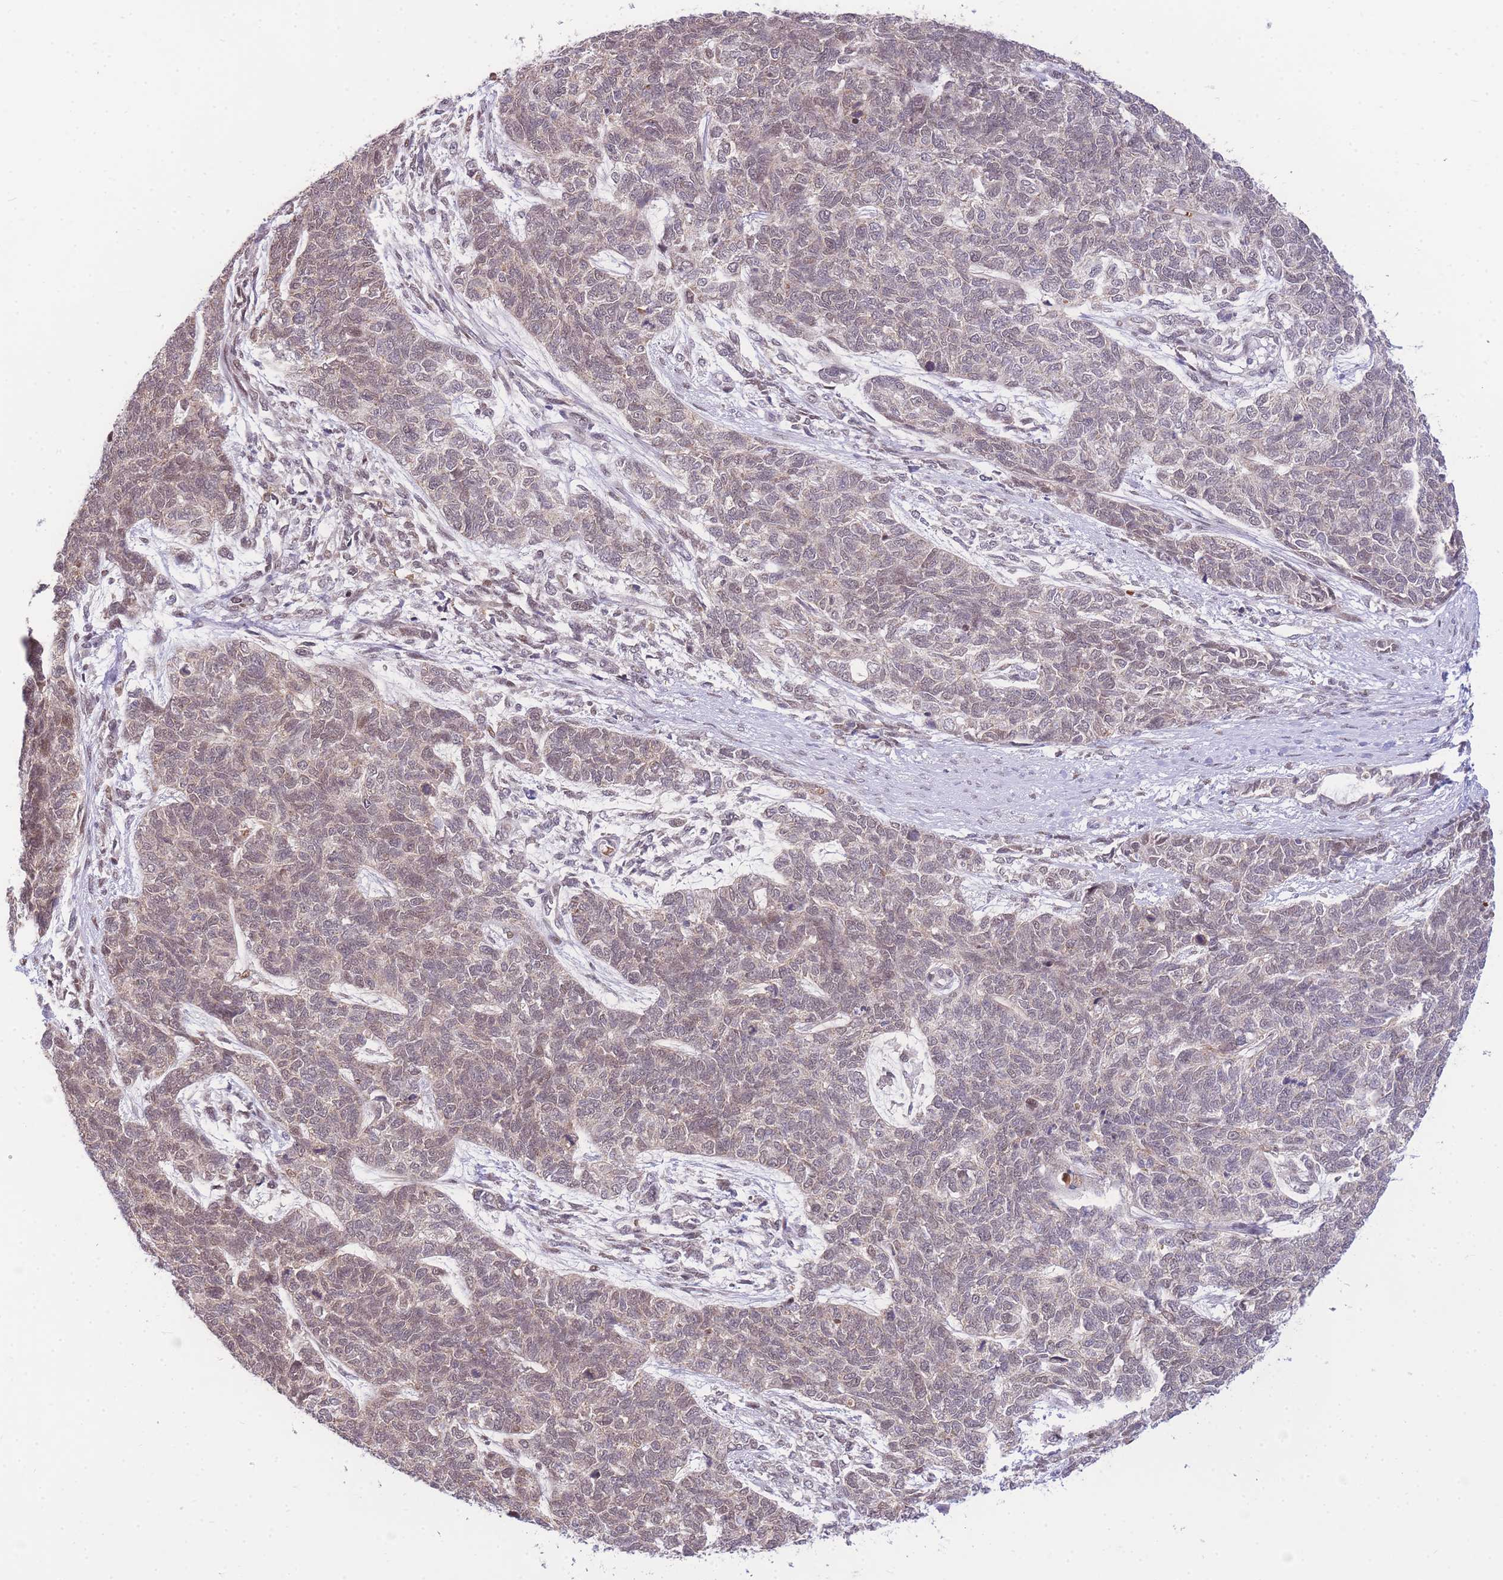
{"staining": {"intensity": "weak", "quantity": ">75%", "location": "cytoplasmic/membranous,nuclear"}, "tissue": "cervical cancer", "cell_type": "Tumor cells", "image_type": "cancer", "snomed": [{"axis": "morphology", "description": "Squamous cell carcinoma, NOS"}, {"axis": "topography", "description": "Cervix"}], "caption": "A histopathology image of human cervical cancer stained for a protein displays weak cytoplasmic/membranous and nuclear brown staining in tumor cells. (brown staining indicates protein expression, while blue staining denotes nuclei).", "gene": "PUS10", "patient": {"sex": "female", "age": 63}}